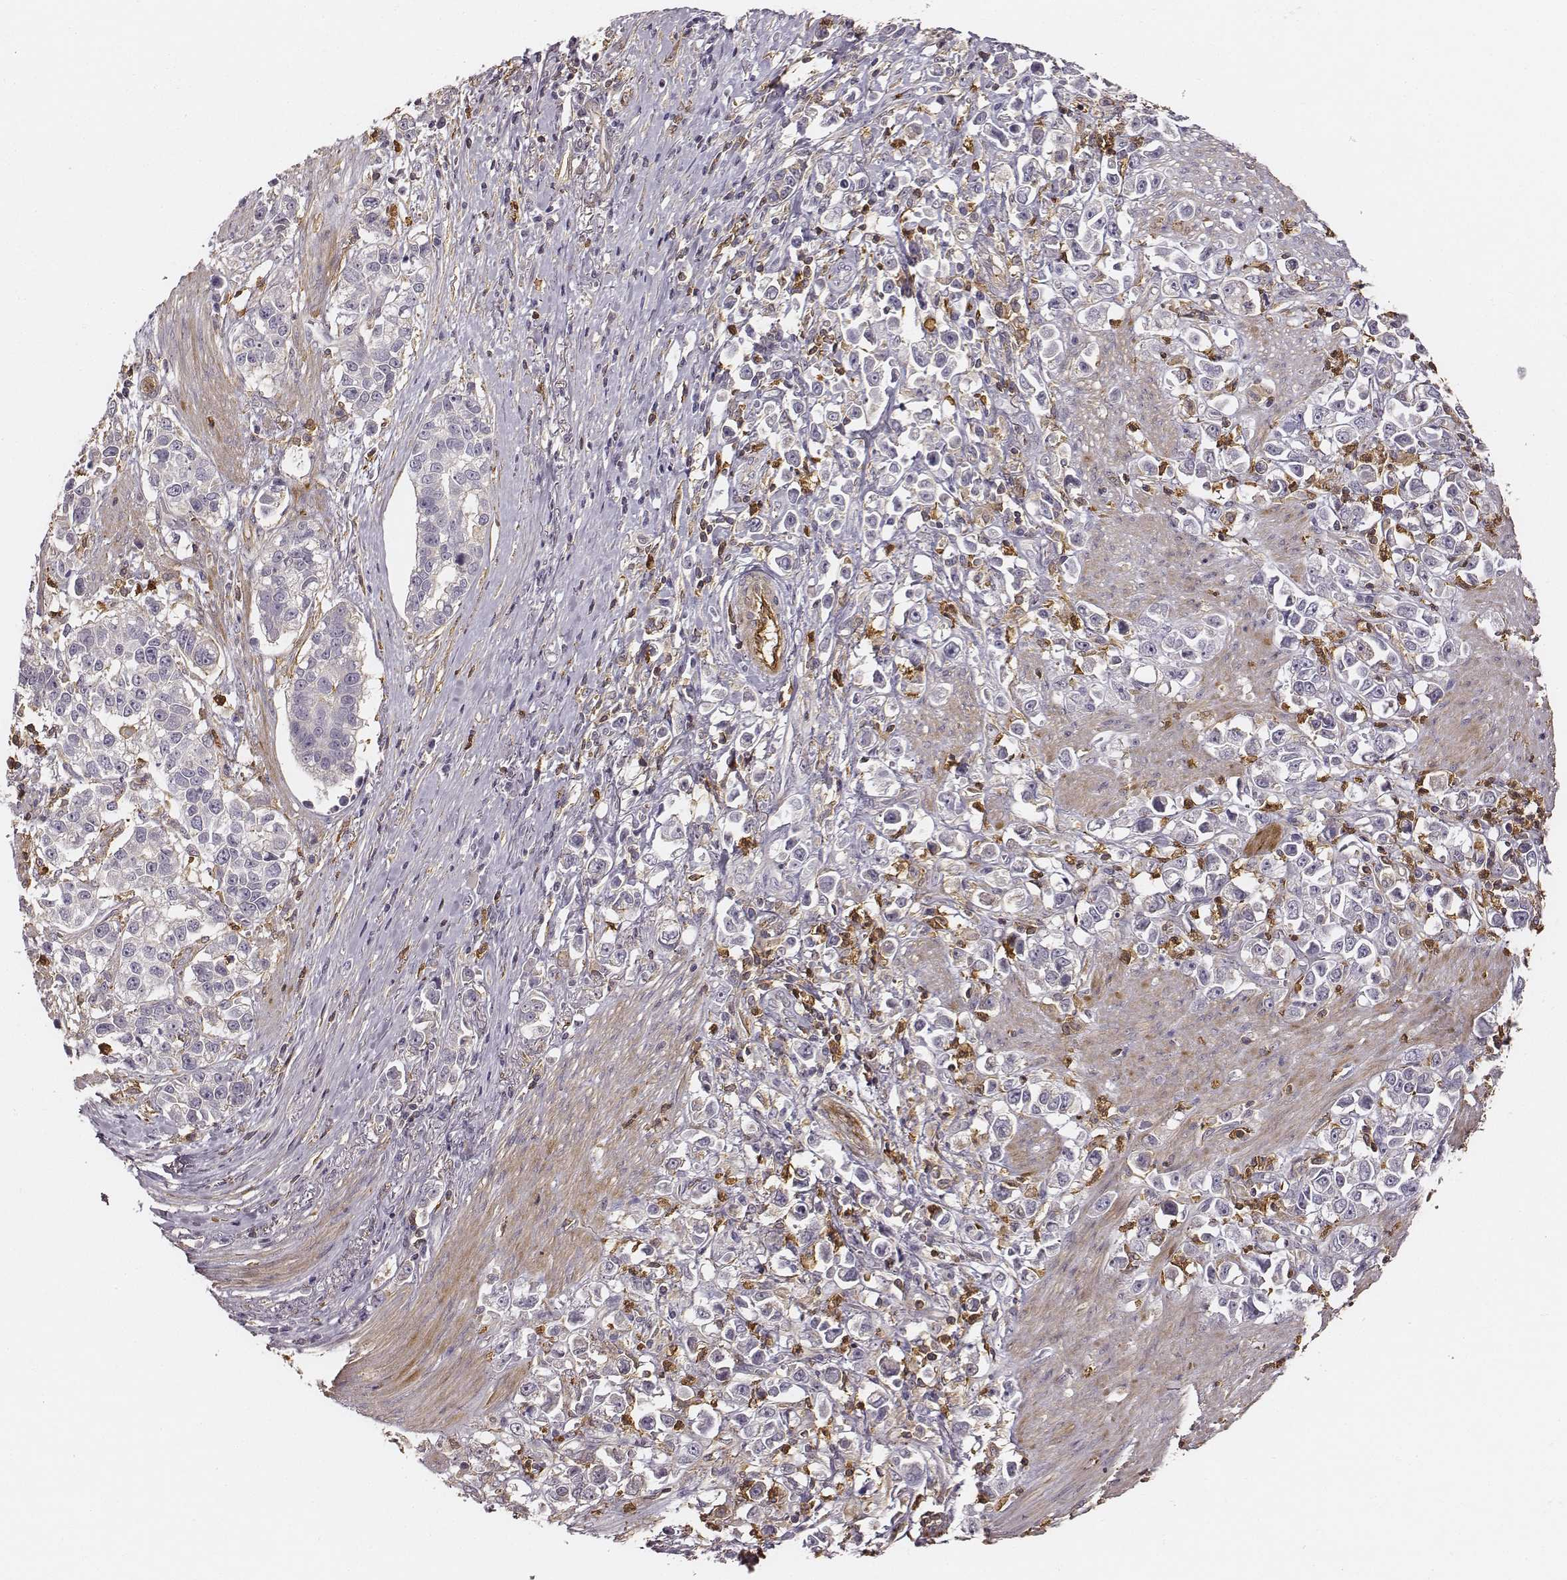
{"staining": {"intensity": "negative", "quantity": "none", "location": "none"}, "tissue": "stomach cancer", "cell_type": "Tumor cells", "image_type": "cancer", "snomed": [{"axis": "morphology", "description": "Adenocarcinoma, NOS"}, {"axis": "topography", "description": "Stomach"}], "caption": "Protein analysis of stomach adenocarcinoma displays no significant staining in tumor cells.", "gene": "ZYX", "patient": {"sex": "male", "age": 93}}